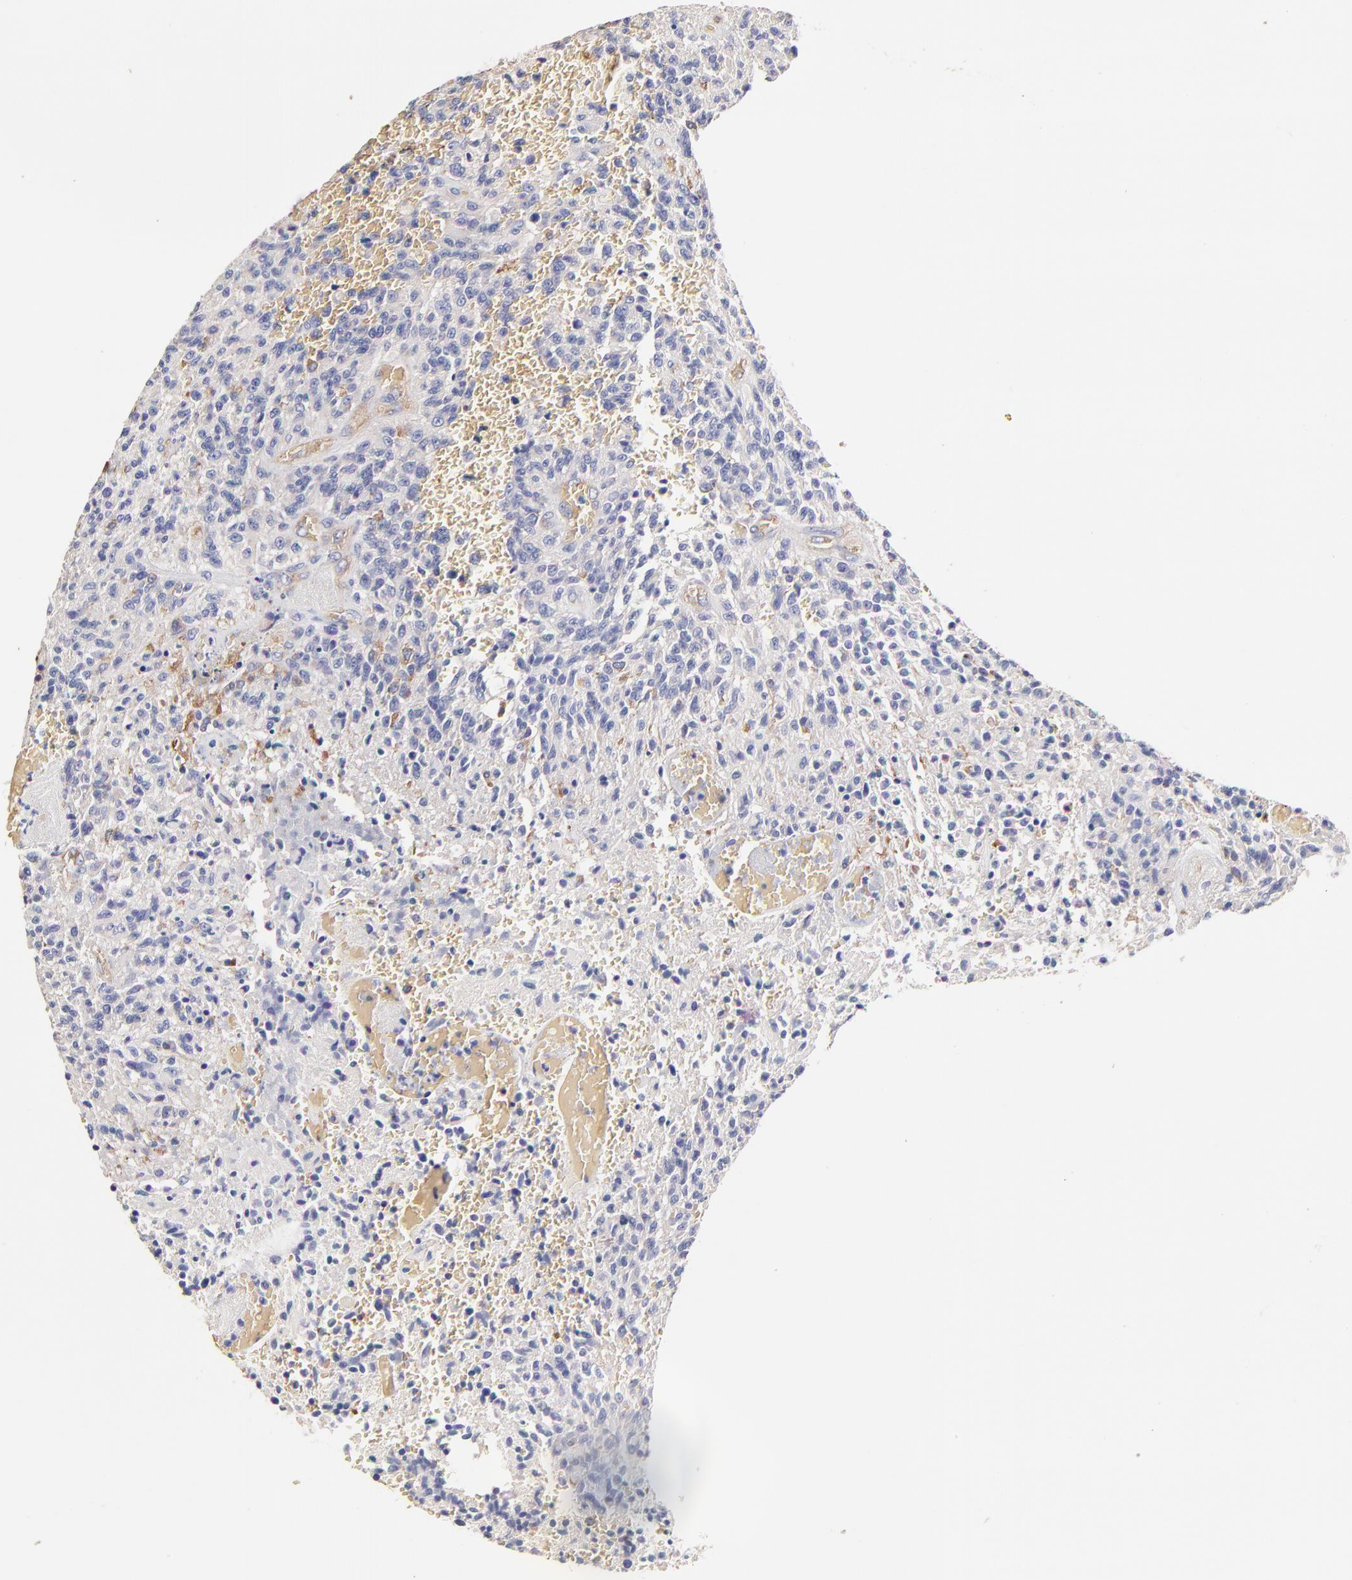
{"staining": {"intensity": "weak", "quantity": "25%-75%", "location": "cytoplasmic/membranous"}, "tissue": "glioma", "cell_type": "Tumor cells", "image_type": "cancer", "snomed": [{"axis": "morphology", "description": "Normal tissue, NOS"}, {"axis": "morphology", "description": "Glioma, malignant, High grade"}, {"axis": "topography", "description": "Cerebral cortex"}], "caption": "A brown stain shows weak cytoplasmic/membranous staining of a protein in human glioma tumor cells. (Stains: DAB in brown, nuclei in blue, Microscopy: brightfield microscopy at high magnification).", "gene": "CD2AP", "patient": {"sex": "male", "age": 56}}